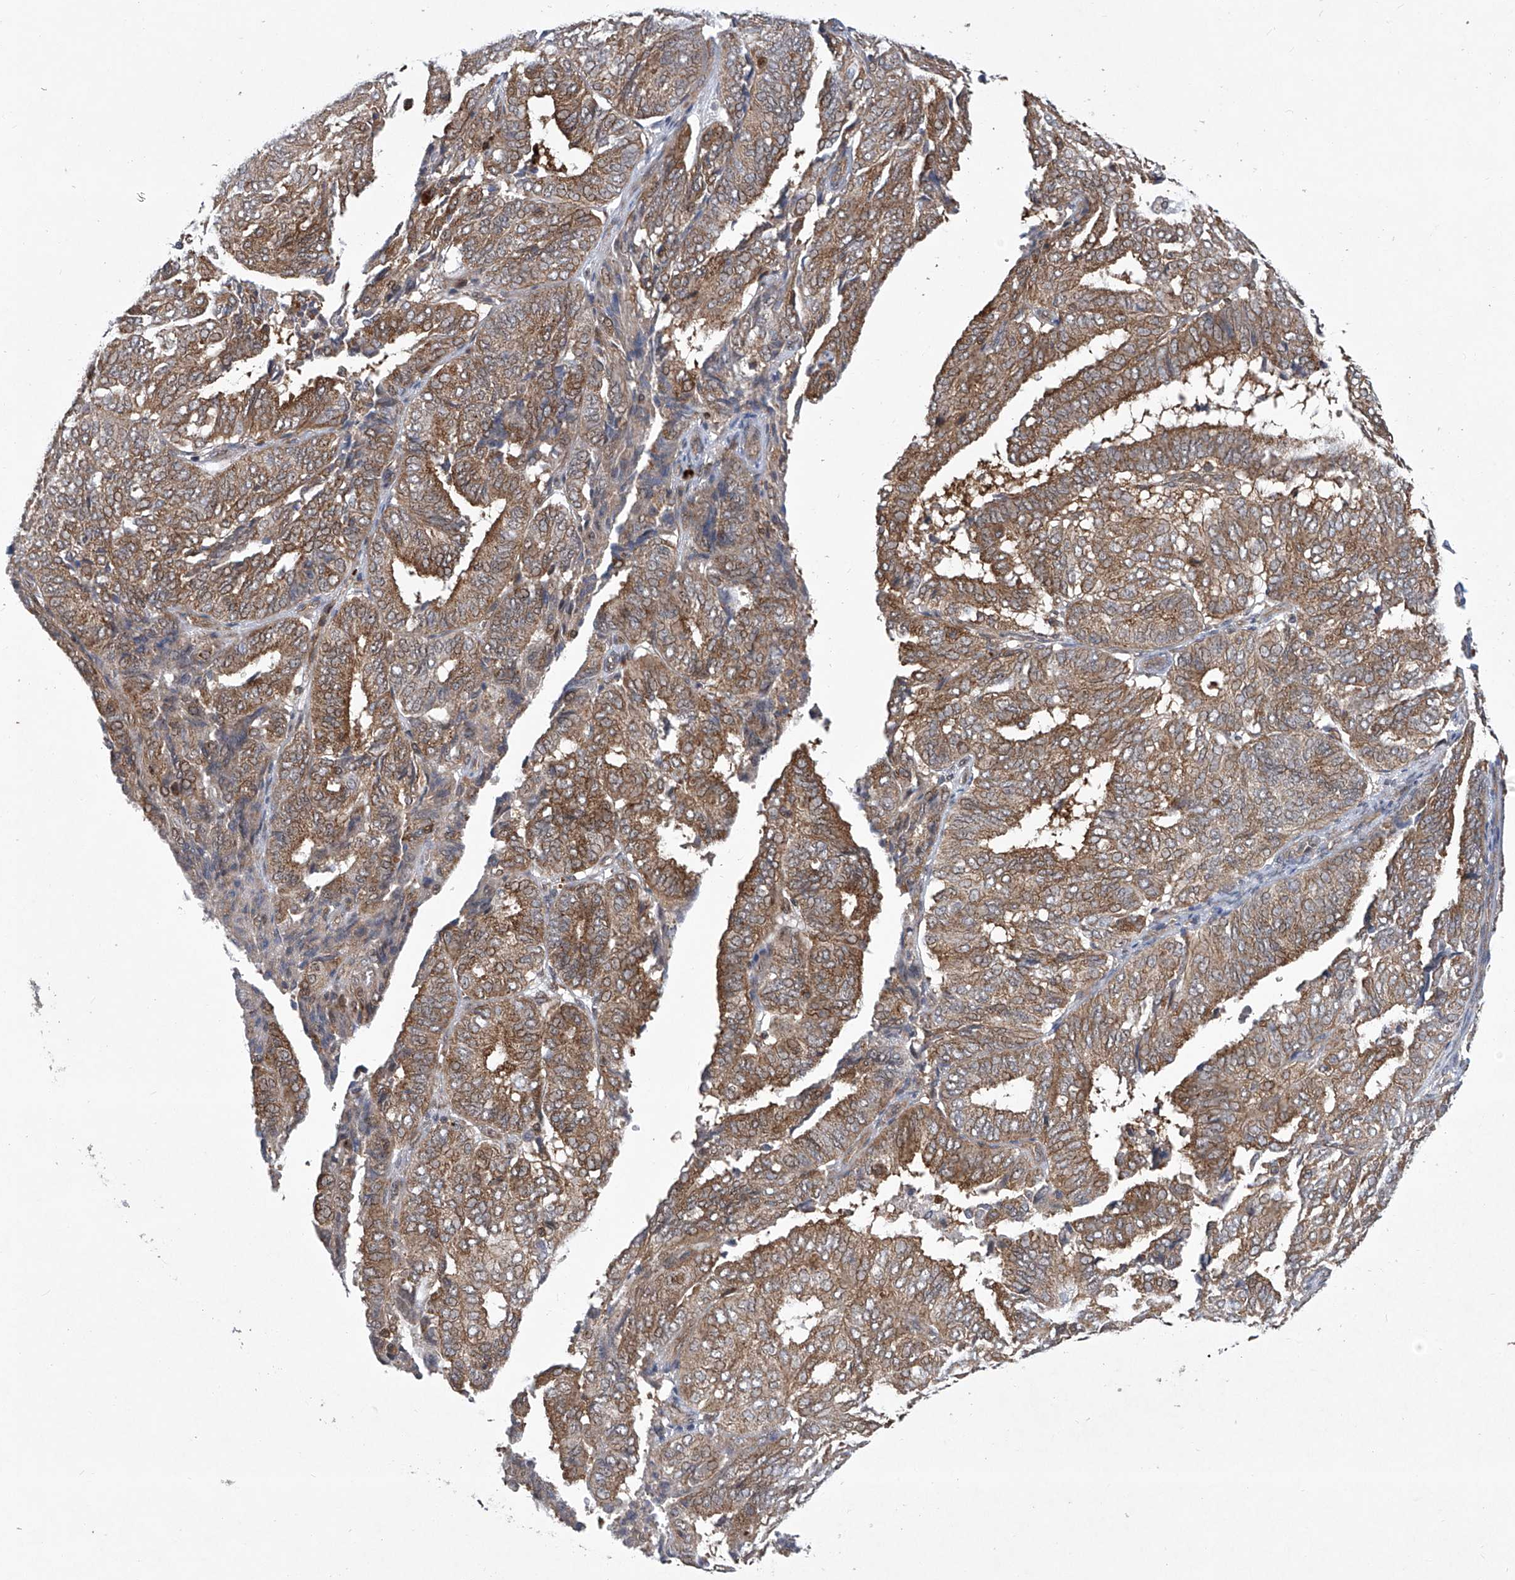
{"staining": {"intensity": "moderate", "quantity": ">75%", "location": "cytoplasmic/membranous"}, "tissue": "endometrial cancer", "cell_type": "Tumor cells", "image_type": "cancer", "snomed": [{"axis": "morphology", "description": "Adenocarcinoma, NOS"}, {"axis": "topography", "description": "Uterus"}], "caption": "A brown stain labels moderate cytoplasmic/membranous positivity of a protein in human endometrial cancer tumor cells. (Stains: DAB in brown, nuclei in blue, Microscopy: brightfield microscopy at high magnification).", "gene": "CISH", "patient": {"sex": "female", "age": 60}}